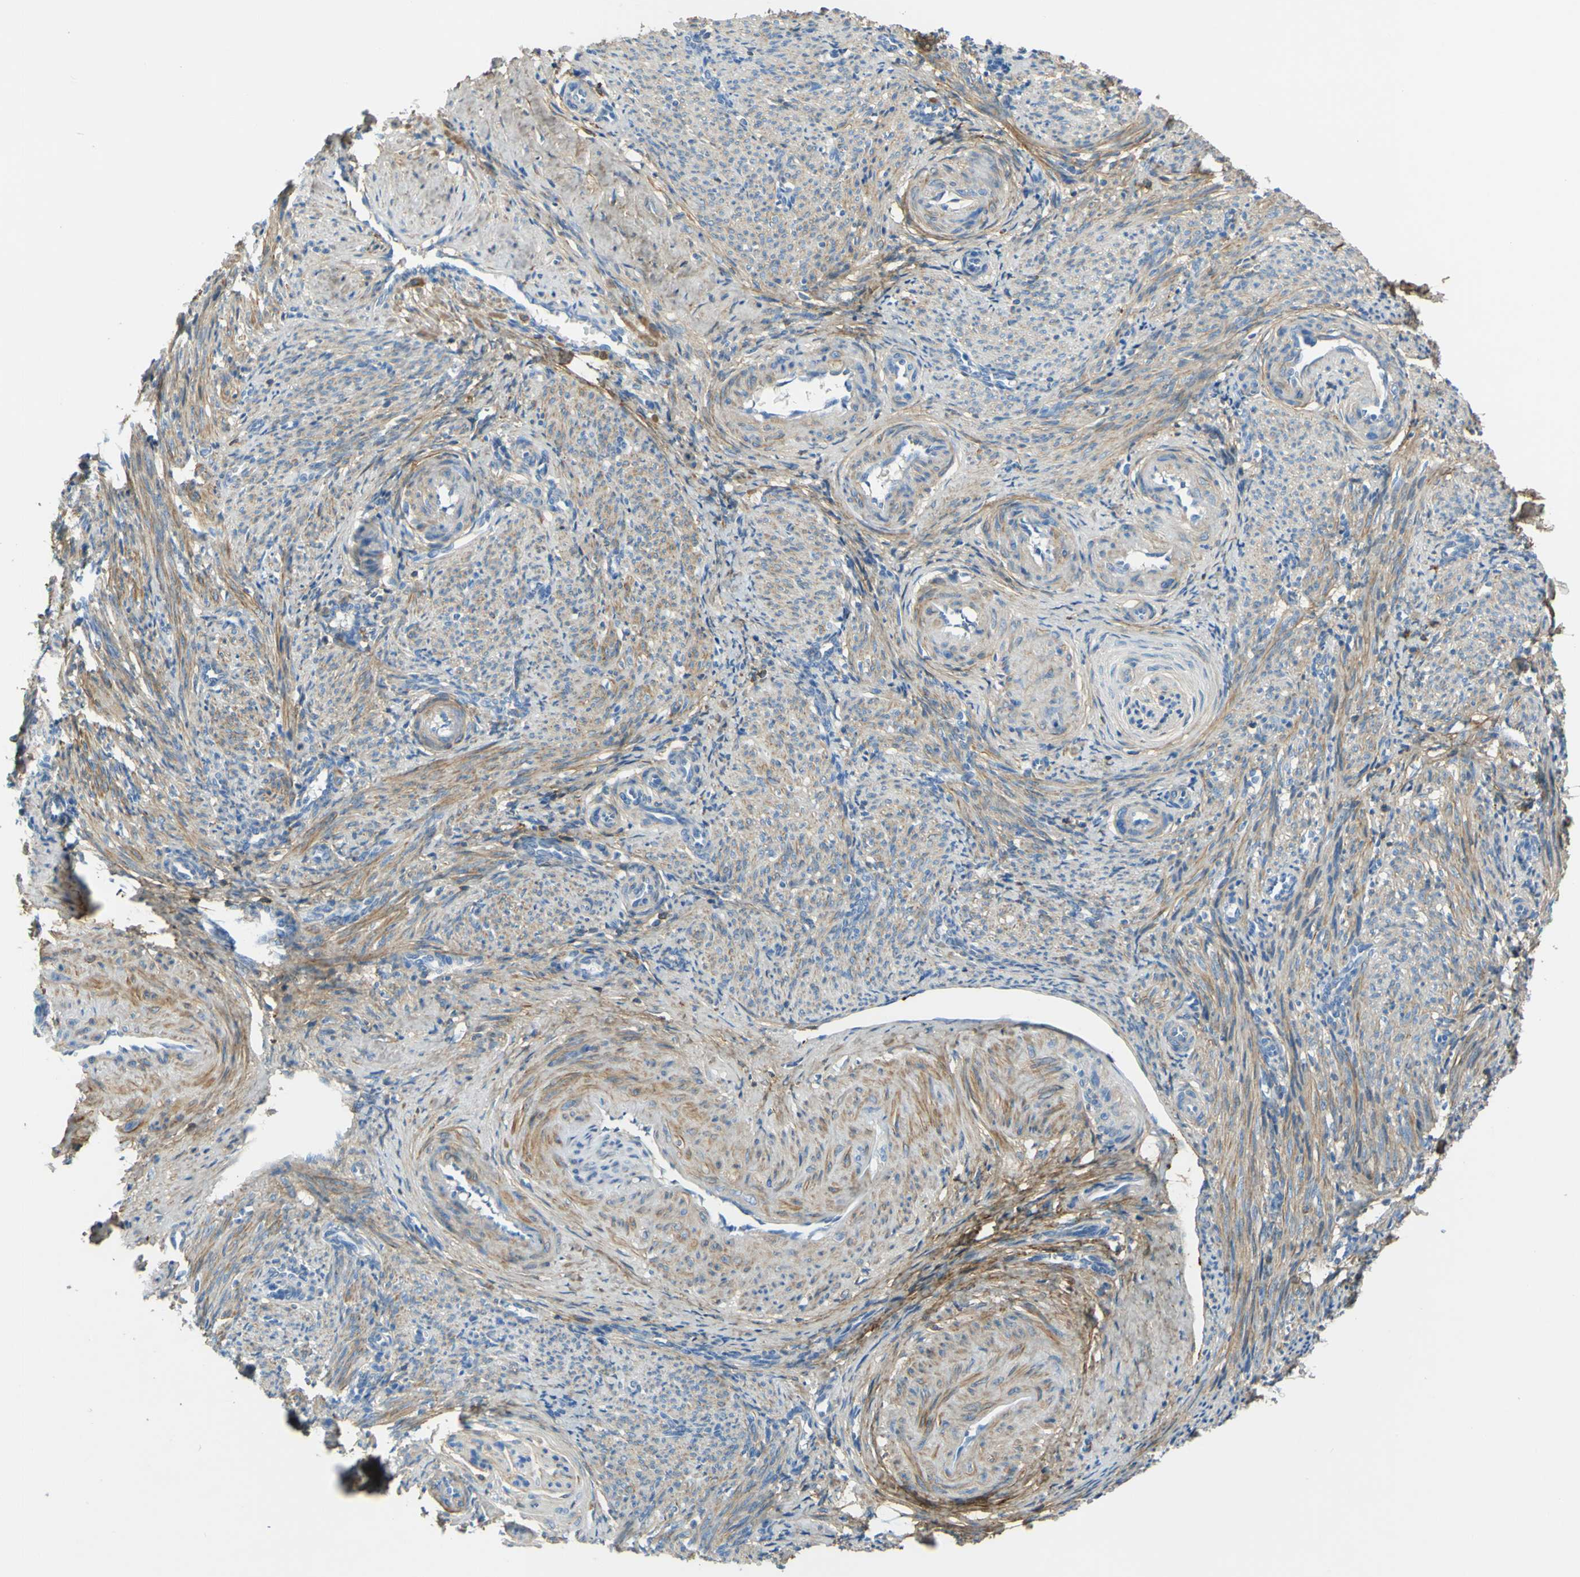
{"staining": {"intensity": "weak", "quantity": "25%-75%", "location": "cytoplasmic/membranous"}, "tissue": "smooth muscle", "cell_type": "Smooth muscle cells", "image_type": "normal", "snomed": [{"axis": "morphology", "description": "Normal tissue, NOS"}, {"axis": "topography", "description": "Endometrium"}], "caption": "DAB (3,3'-diaminobenzidine) immunohistochemical staining of unremarkable smooth muscle exhibits weak cytoplasmic/membranous protein staining in about 25%-75% of smooth muscle cells. Nuclei are stained in blue.", "gene": "OGN", "patient": {"sex": "female", "age": 33}}